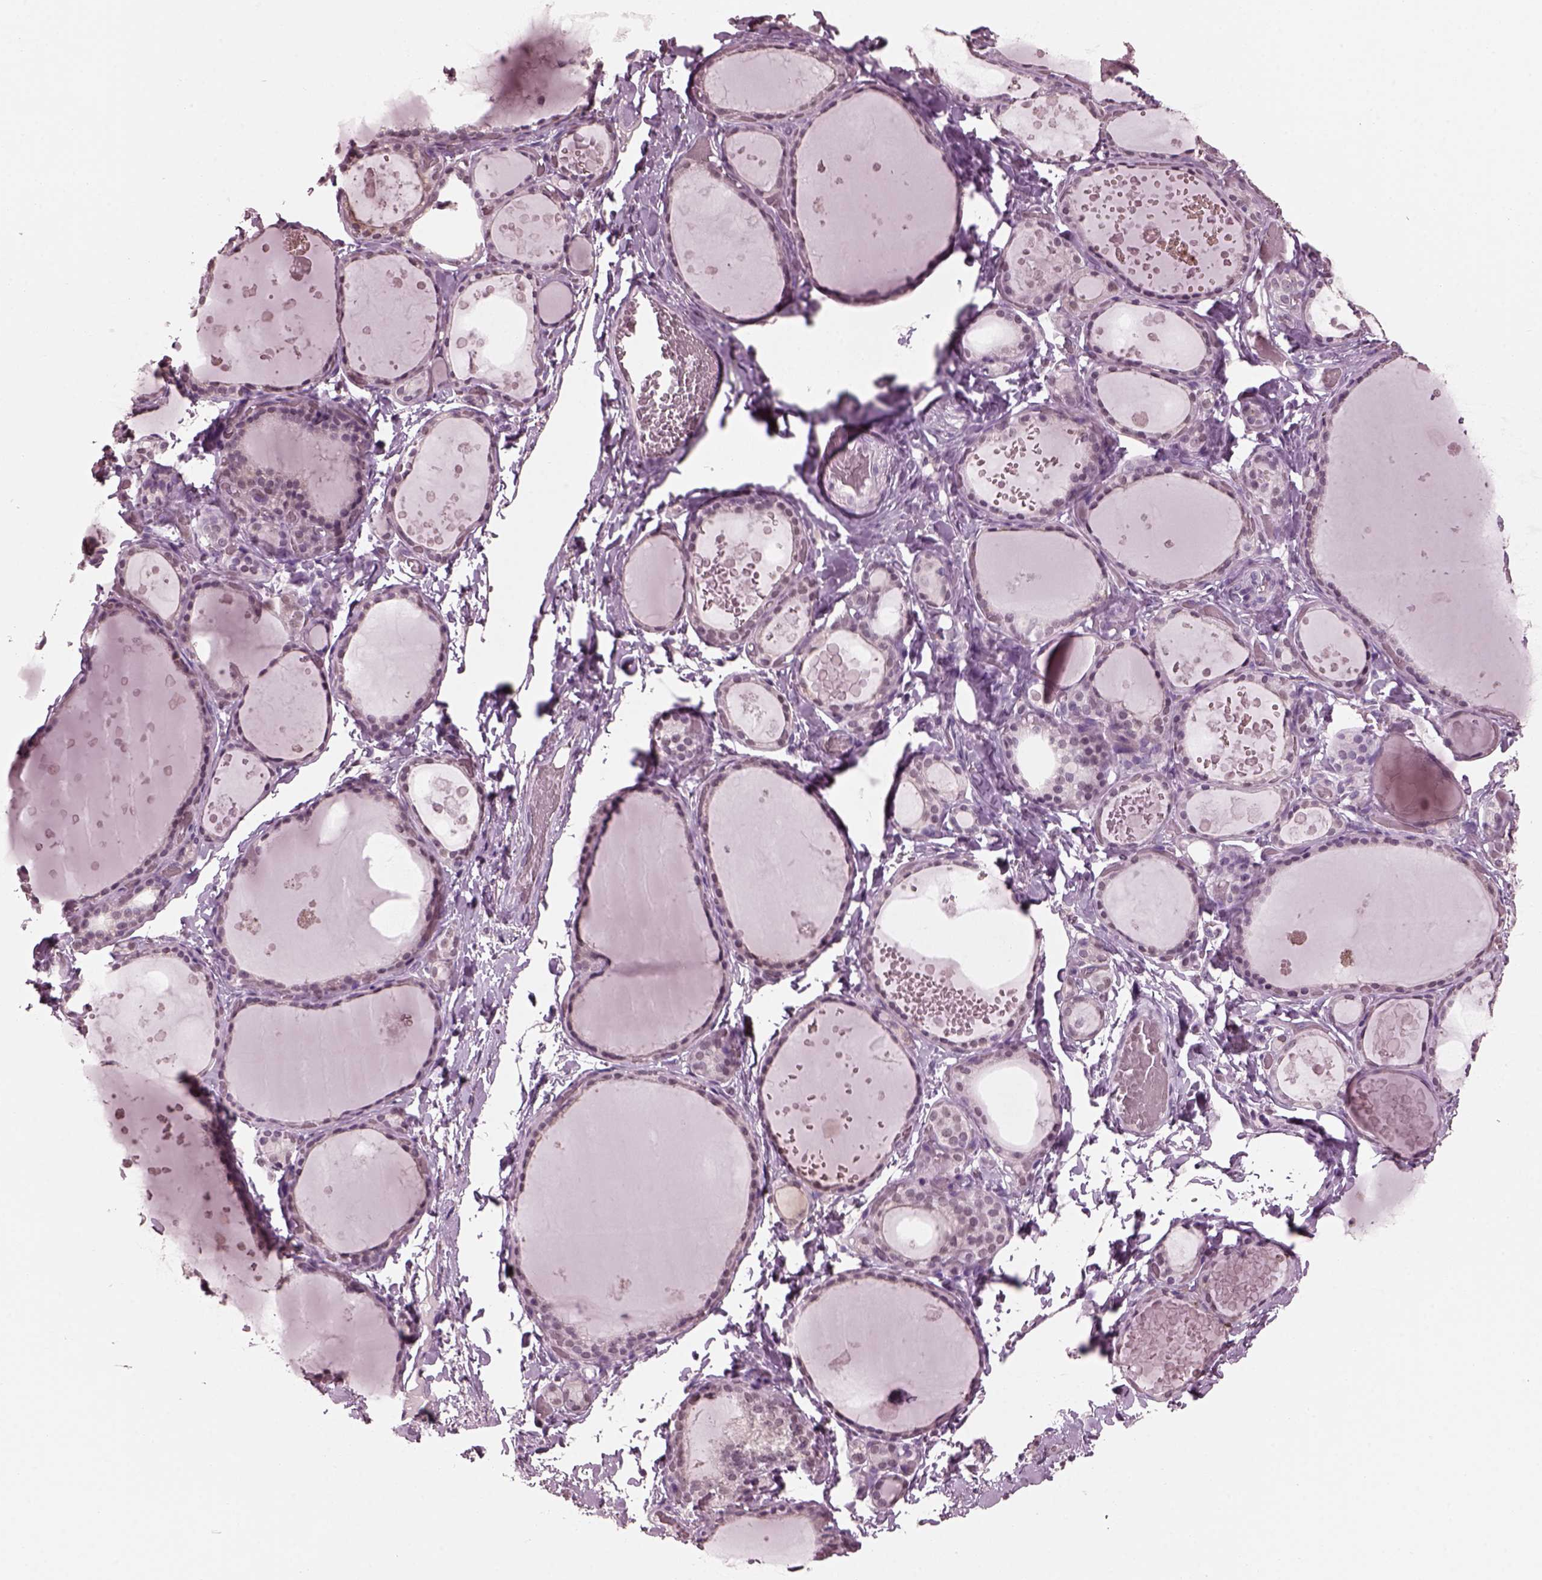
{"staining": {"intensity": "negative", "quantity": "none", "location": "none"}, "tissue": "thyroid gland", "cell_type": "Glandular cells", "image_type": "normal", "snomed": [{"axis": "morphology", "description": "Normal tissue, NOS"}, {"axis": "topography", "description": "Thyroid gland"}], "caption": "This is an IHC micrograph of normal thyroid gland. There is no positivity in glandular cells.", "gene": "TSKS", "patient": {"sex": "female", "age": 56}}